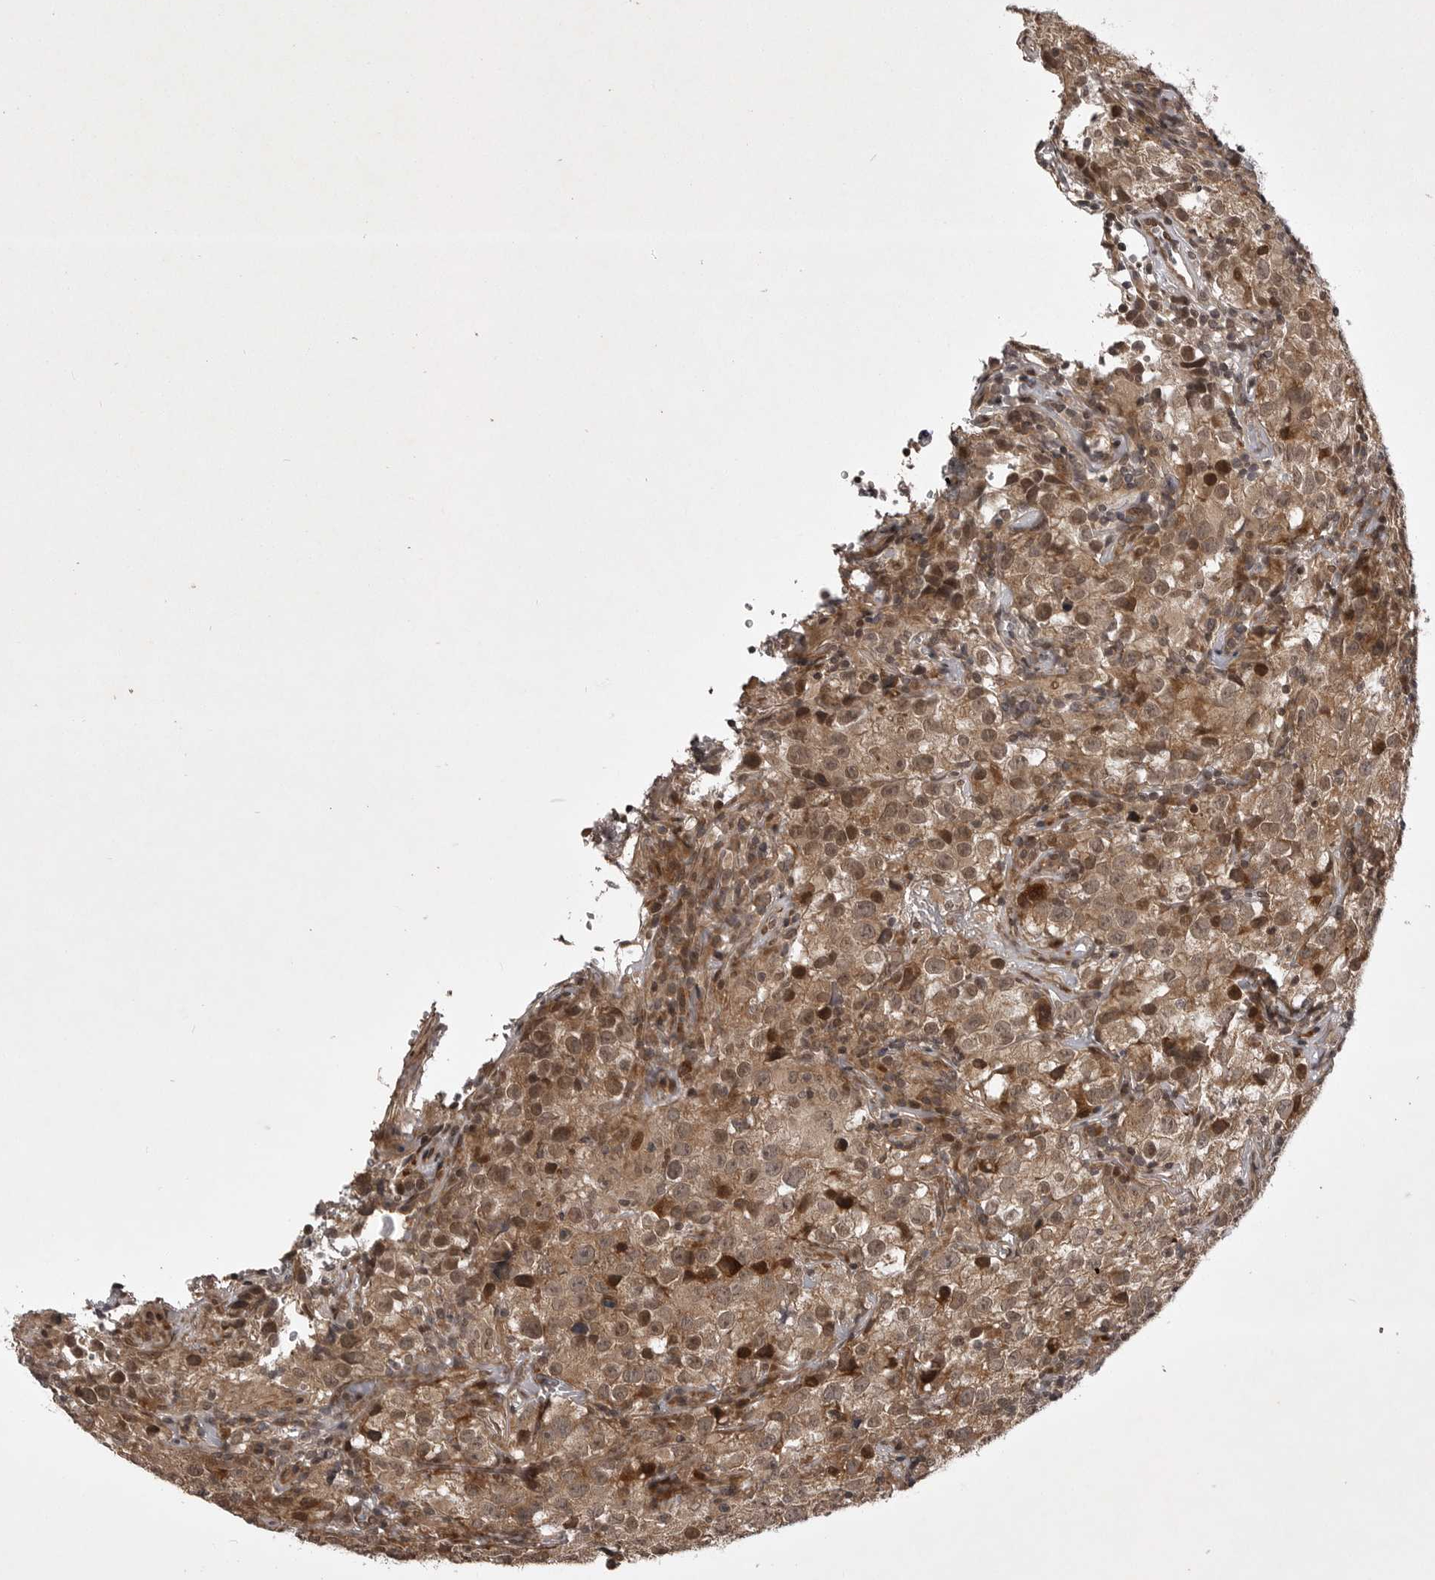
{"staining": {"intensity": "moderate", "quantity": ">75%", "location": "cytoplasmic/membranous"}, "tissue": "testis cancer", "cell_type": "Tumor cells", "image_type": "cancer", "snomed": [{"axis": "morphology", "description": "Seminoma, NOS"}, {"axis": "morphology", "description": "Carcinoma, Embryonal, NOS"}, {"axis": "topography", "description": "Testis"}], "caption": "Immunohistochemical staining of human testis seminoma shows medium levels of moderate cytoplasmic/membranous protein staining in approximately >75% of tumor cells.", "gene": "SNX16", "patient": {"sex": "male", "age": 43}}